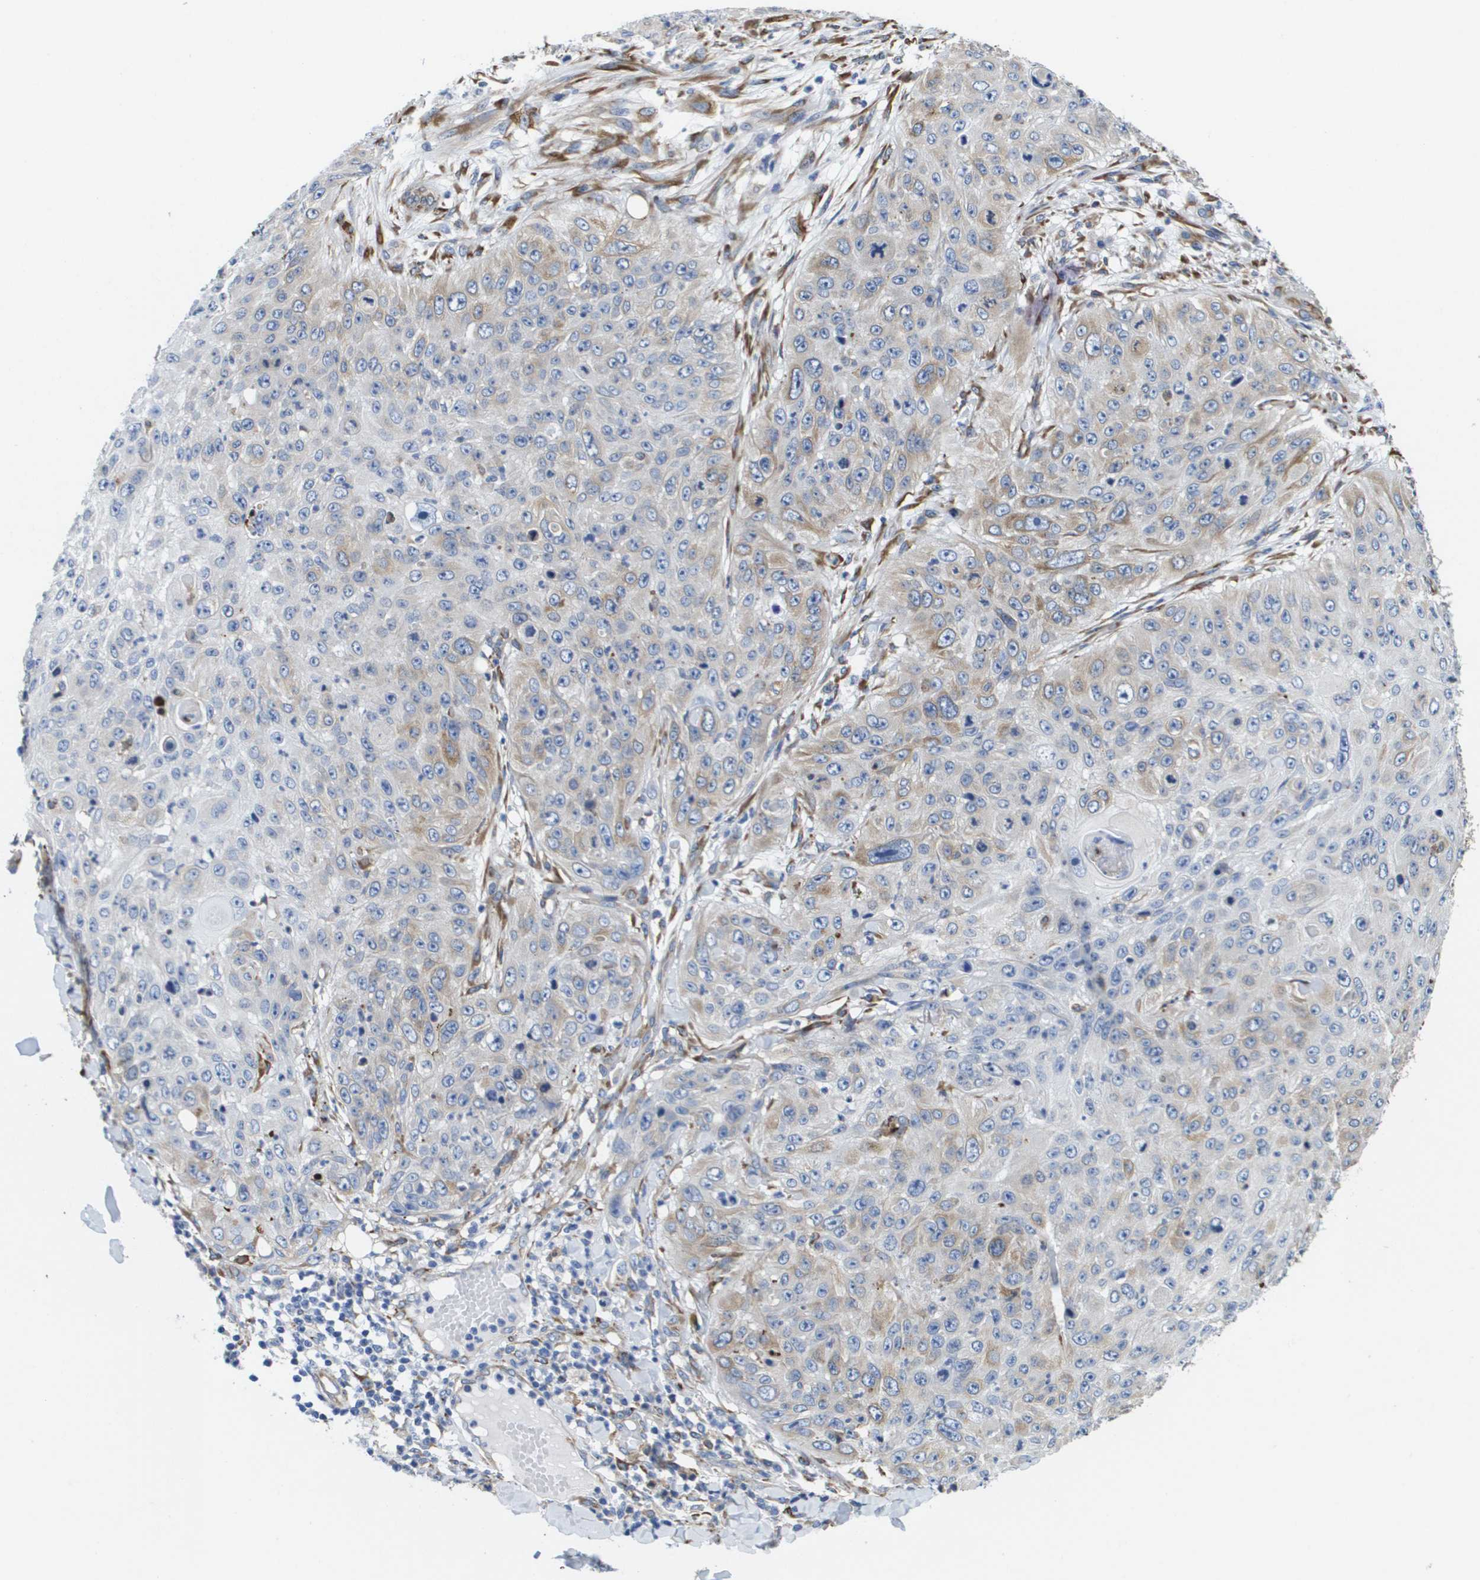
{"staining": {"intensity": "weak", "quantity": "25%-75%", "location": "cytoplasmic/membranous"}, "tissue": "skin cancer", "cell_type": "Tumor cells", "image_type": "cancer", "snomed": [{"axis": "morphology", "description": "Squamous cell carcinoma, NOS"}, {"axis": "topography", "description": "Skin"}], "caption": "Tumor cells show low levels of weak cytoplasmic/membranous expression in about 25%-75% of cells in human skin cancer. (IHC, brightfield microscopy, high magnification).", "gene": "ST3GAL2", "patient": {"sex": "female", "age": 80}}